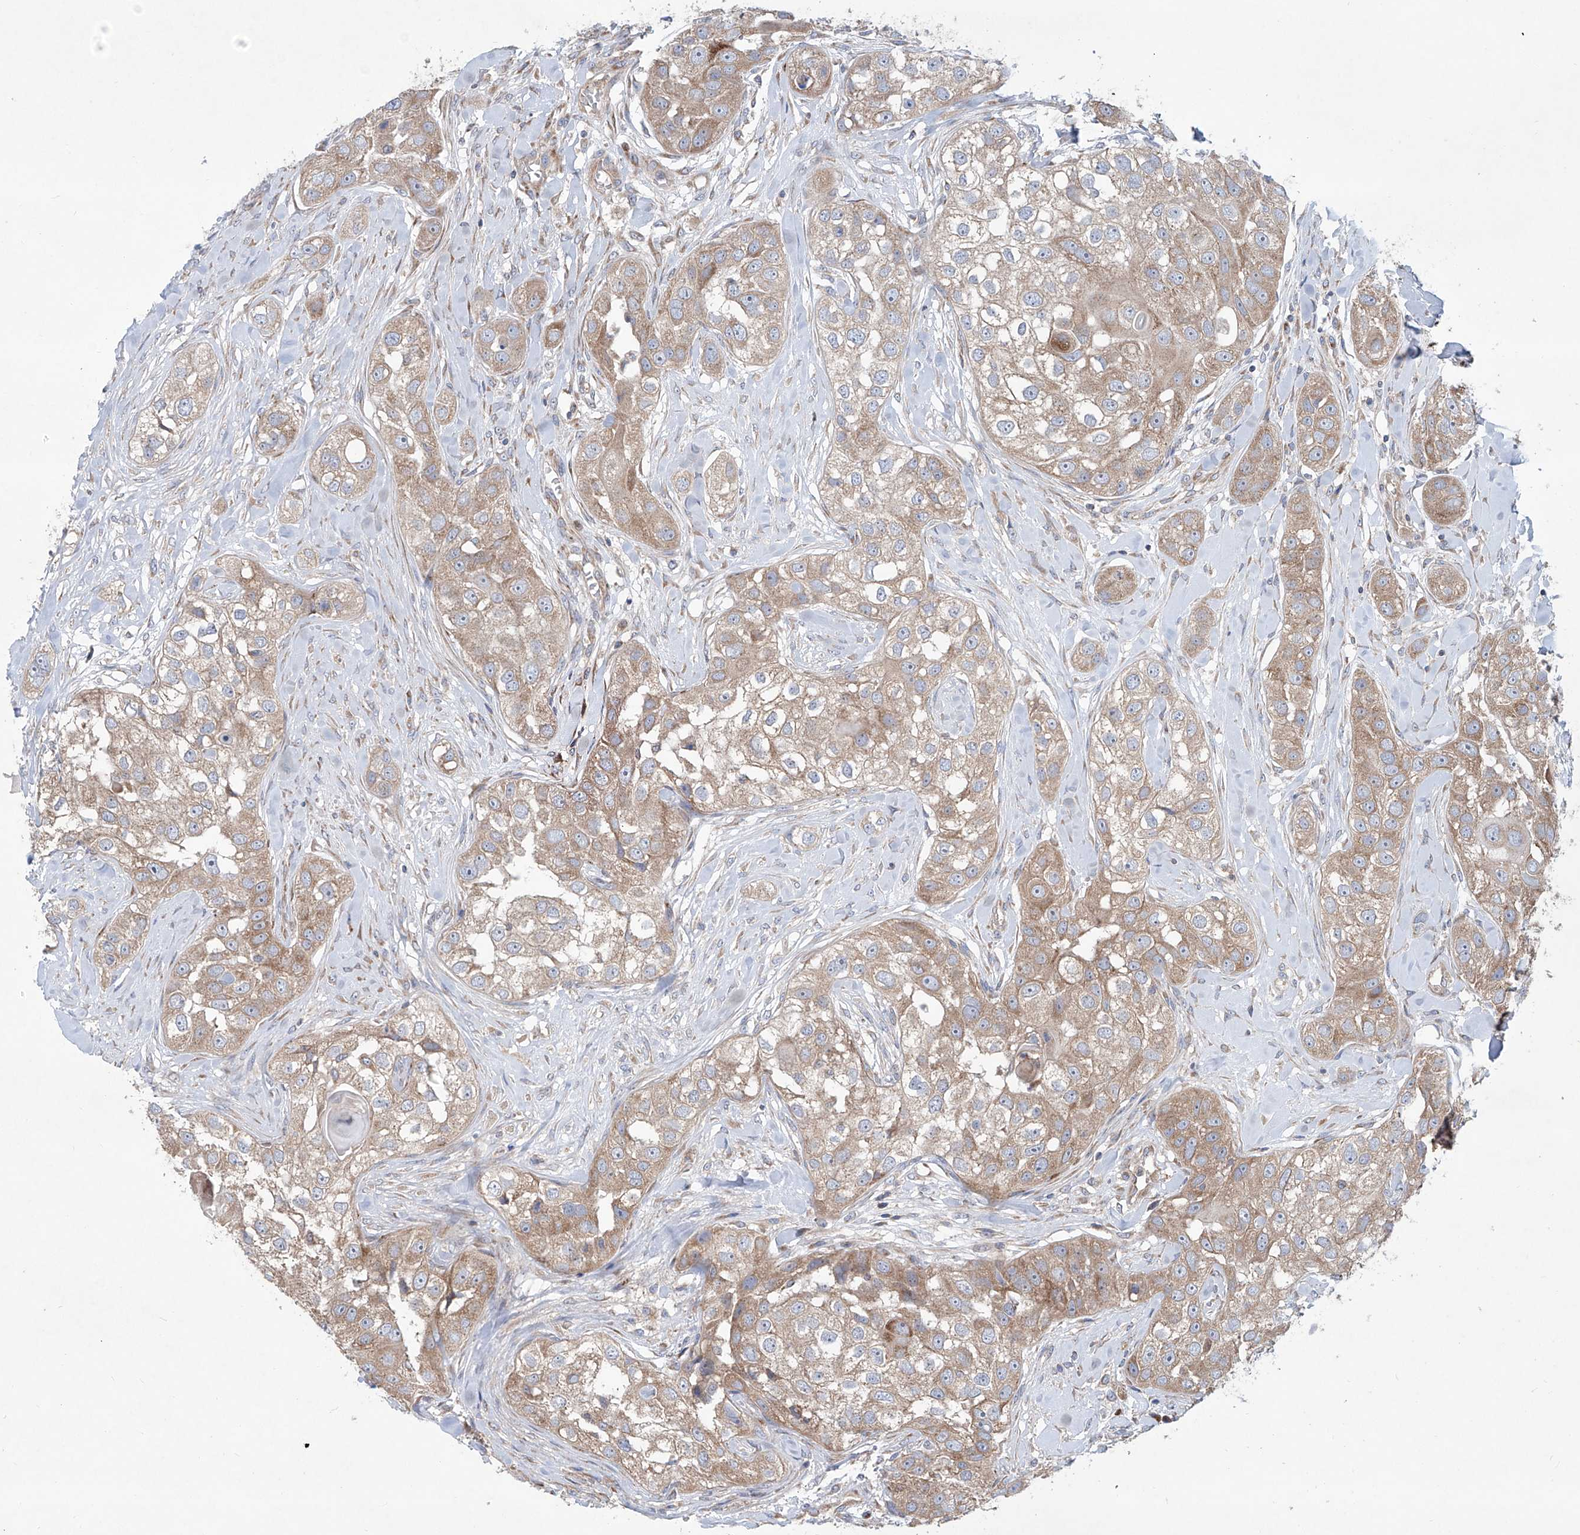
{"staining": {"intensity": "weak", "quantity": "25%-75%", "location": "cytoplasmic/membranous"}, "tissue": "head and neck cancer", "cell_type": "Tumor cells", "image_type": "cancer", "snomed": [{"axis": "morphology", "description": "Normal tissue, NOS"}, {"axis": "morphology", "description": "Squamous cell carcinoma, NOS"}, {"axis": "topography", "description": "Skeletal muscle"}, {"axis": "topography", "description": "Head-Neck"}], "caption": "Immunohistochemistry (DAB) staining of human squamous cell carcinoma (head and neck) exhibits weak cytoplasmic/membranous protein staining in approximately 25%-75% of tumor cells.", "gene": "KLC4", "patient": {"sex": "male", "age": 51}}